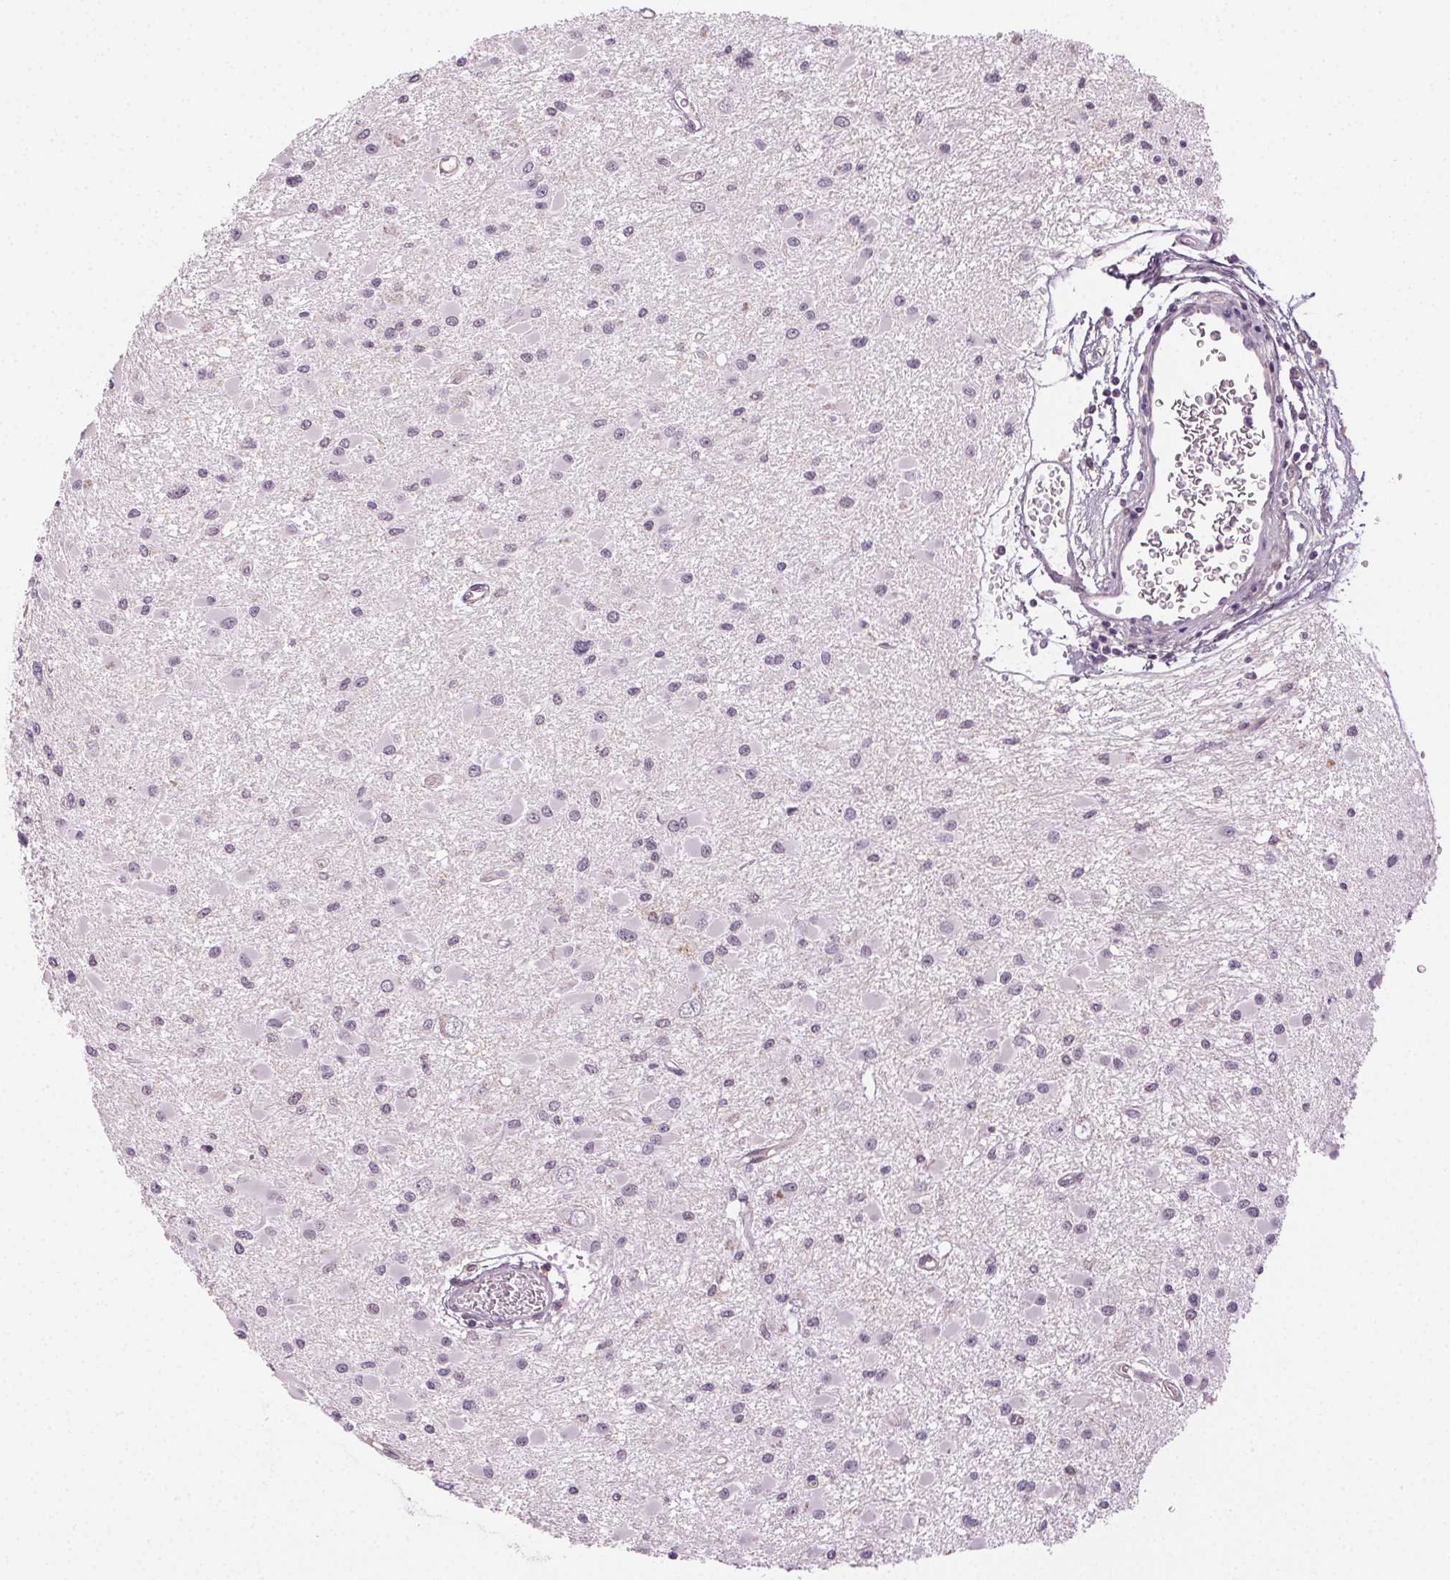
{"staining": {"intensity": "negative", "quantity": "none", "location": "none"}, "tissue": "glioma", "cell_type": "Tumor cells", "image_type": "cancer", "snomed": [{"axis": "morphology", "description": "Glioma, malignant, High grade"}, {"axis": "topography", "description": "Brain"}], "caption": "Immunohistochemical staining of human glioma demonstrates no significant staining in tumor cells.", "gene": "AIF1L", "patient": {"sex": "male", "age": 54}}